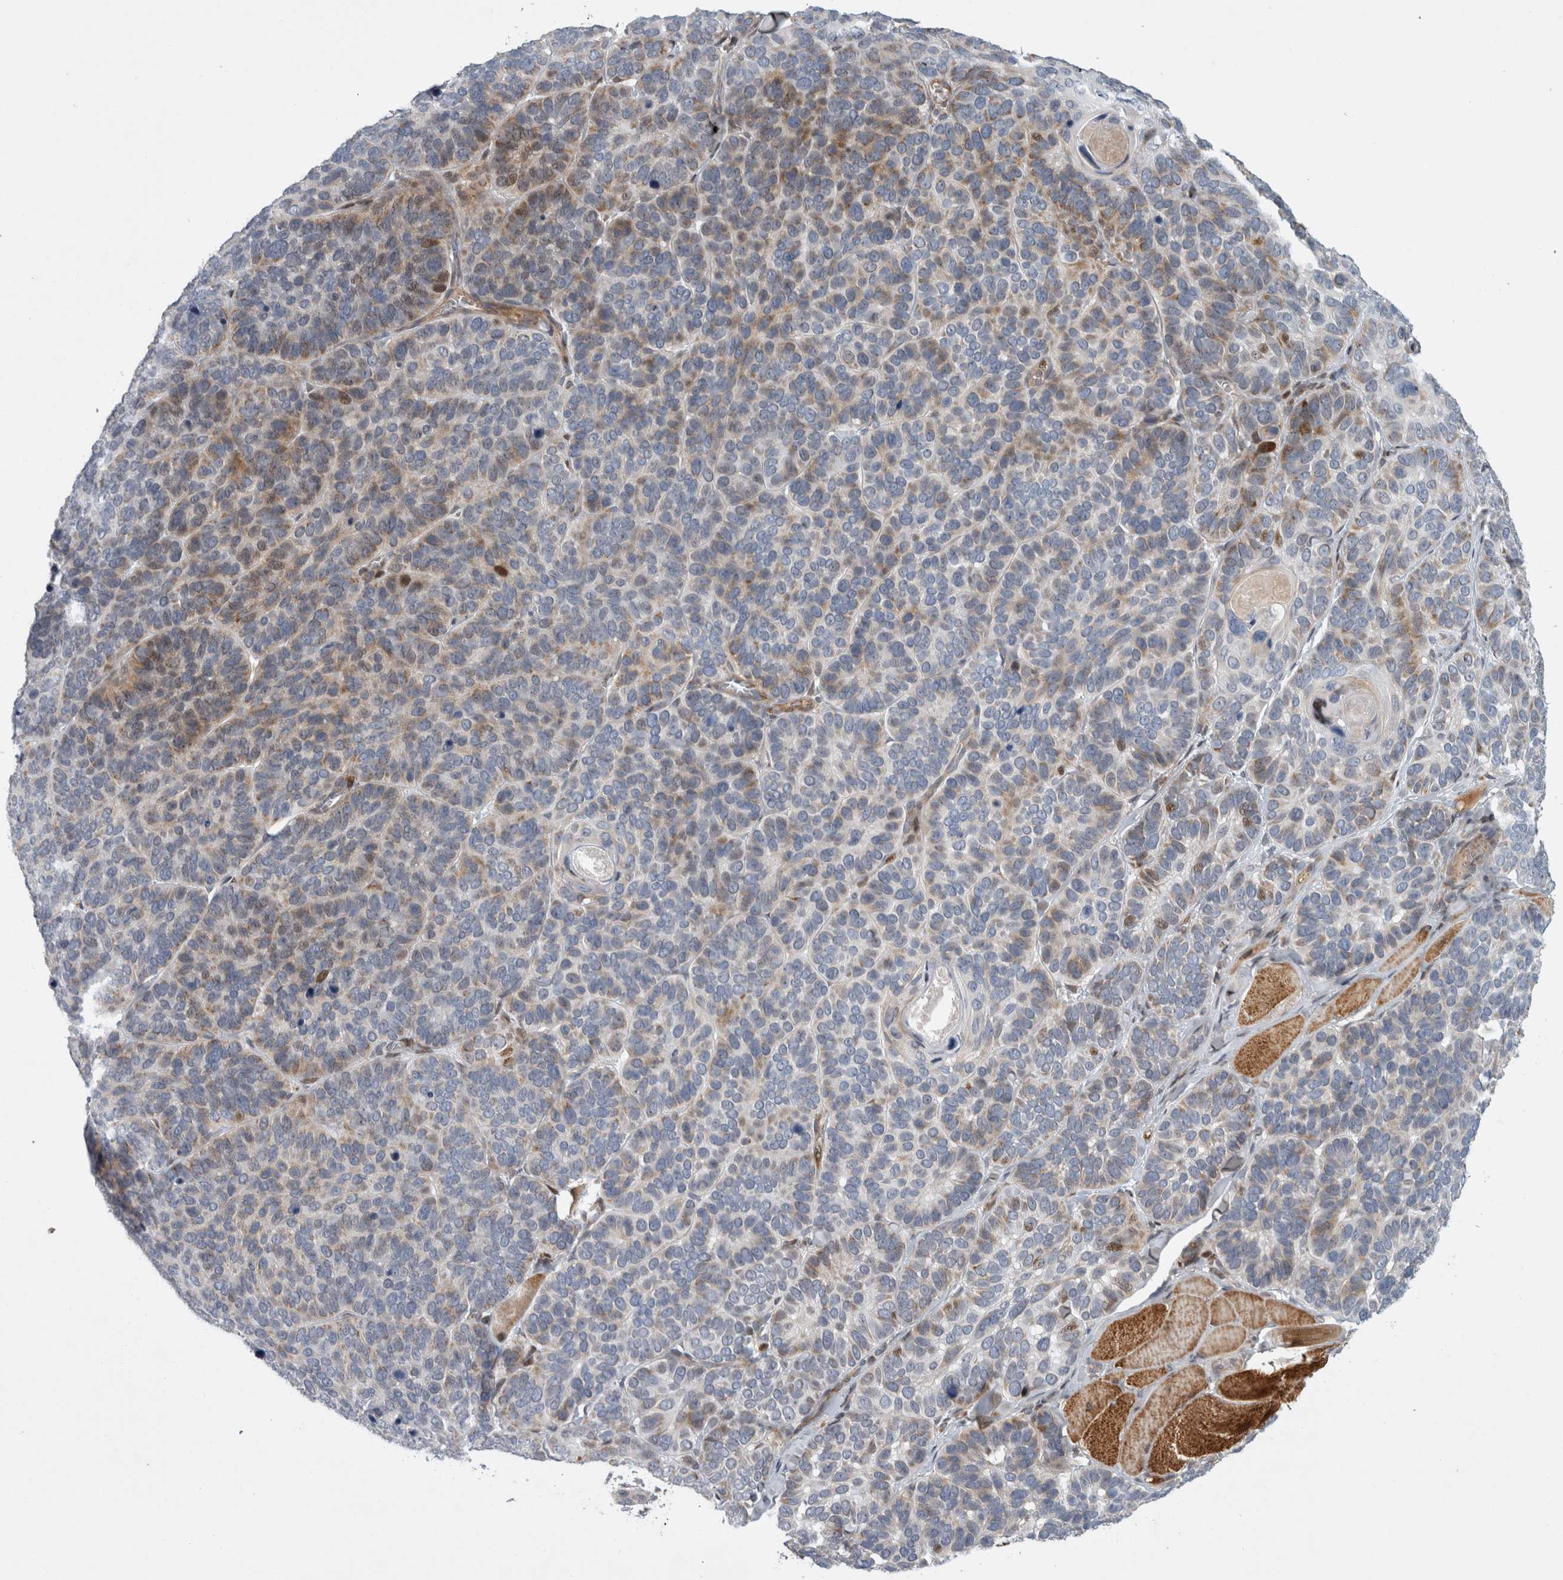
{"staining": {"intensity": "strong", "quantity": "<25%", "location": "nuclear"}, "tissue": "skin cancer", "cell_type": "Tumor cells", "image_type": "cancer", "snomed": [{"axis": "morphology", "description": "Basal cell carcinoma"}, {"axis": "topography", "description": "Skin"}], "caption": "The photomicrograph displays immunohistochemical staining of skin cancer. There is strong nuclear positivity is identified in approximately <25% of tumor cells. The staining was performed using DAB (3,3'-diaminobenzidine) to visualize the protein expression in brown, while the nuclei were stained in blue with hematoxylin (Magnification: 20x).", "gene": "RBM48", "patient": {"sex": "male", "age": 62}}